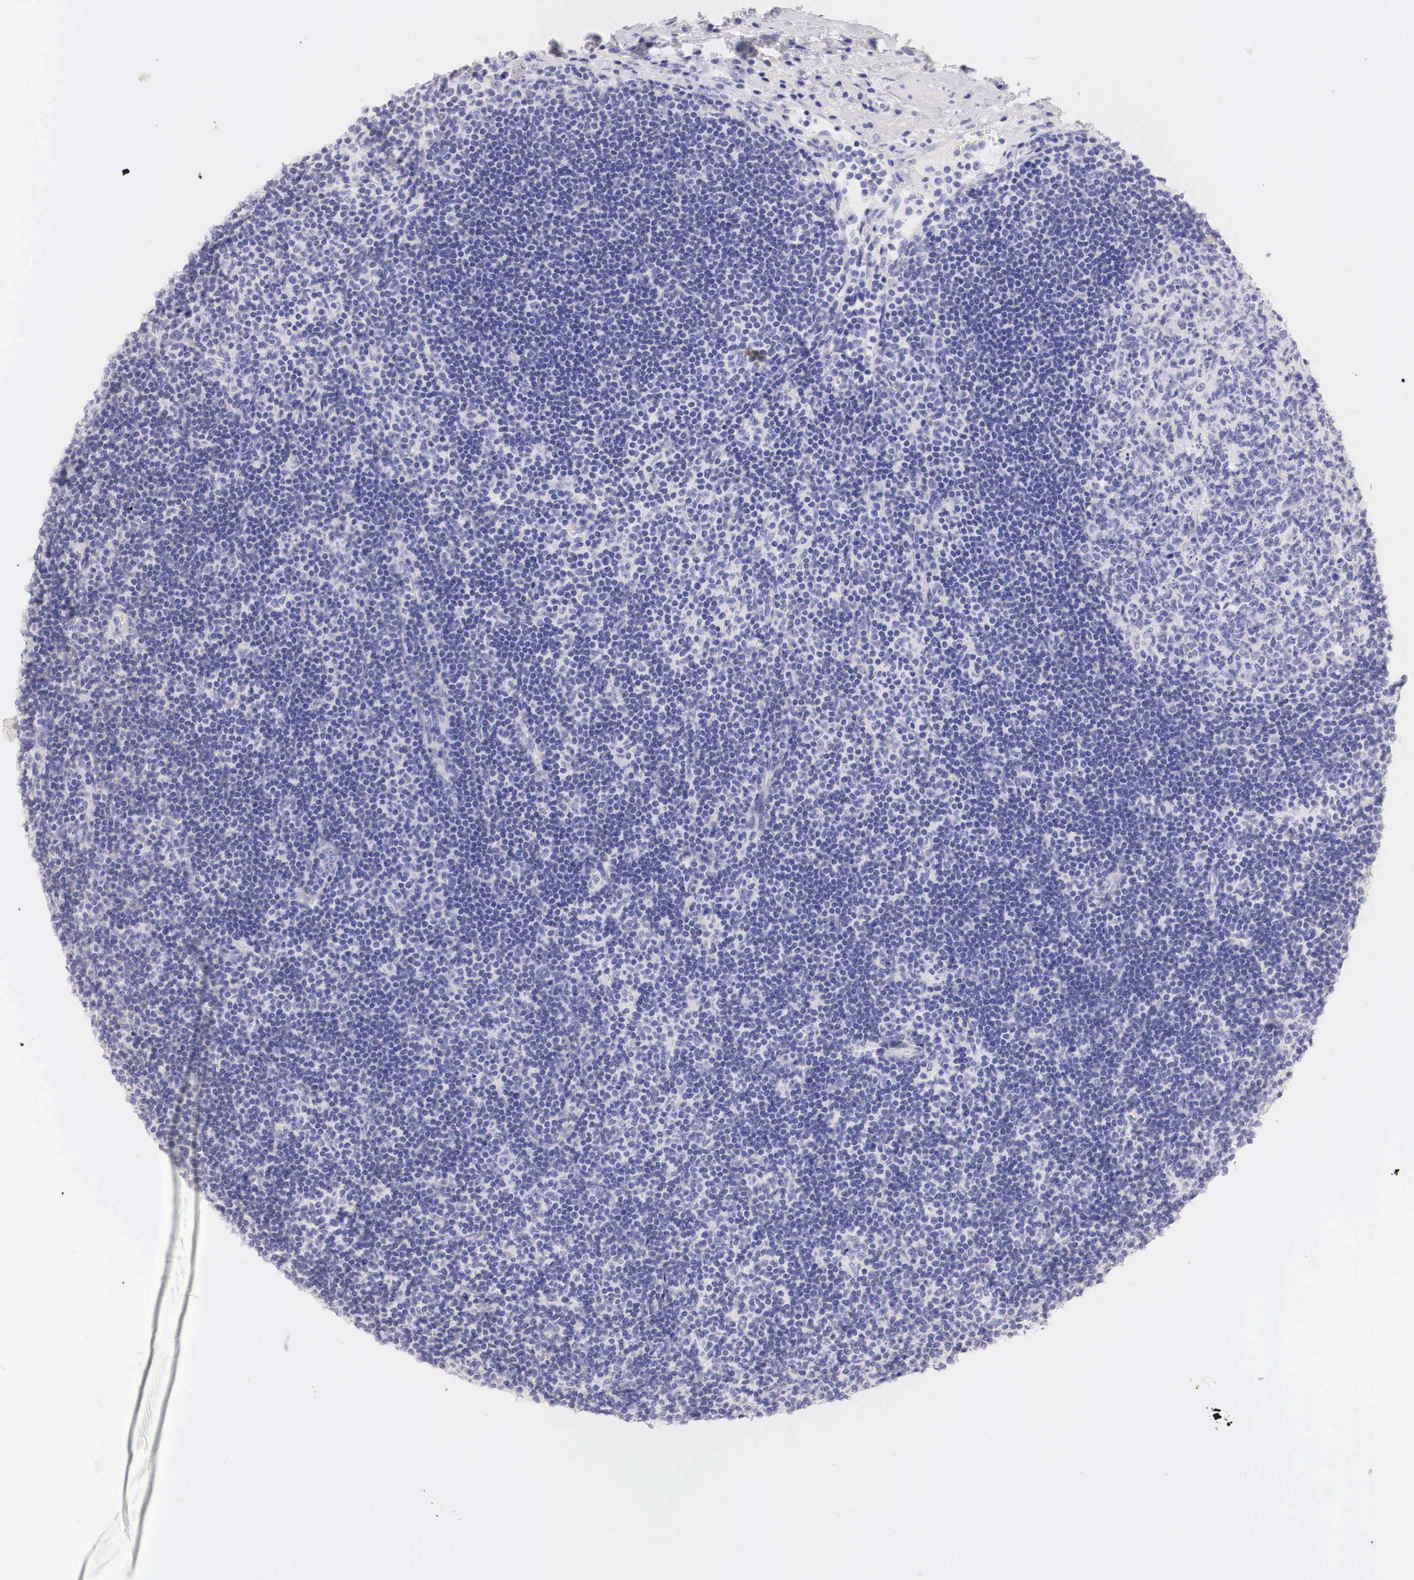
{"staining": {"intensity": "negative", "quantity": "none", "location": "none"}, "tissue": "lymph node", "cell_type": "Germinal center cells", "image_type": "normal", "snomed": [{"axis": "morphology", "description": "Normal tissue, NOS"}, {"axis": "topography", "description": "Lymph node"}], "caption": "The micrograph exhibits no staining of germinal center cells in unremarkable lymph node.", "gene": "ERBB2", "patient": {"sex": "female", "age": 53}}